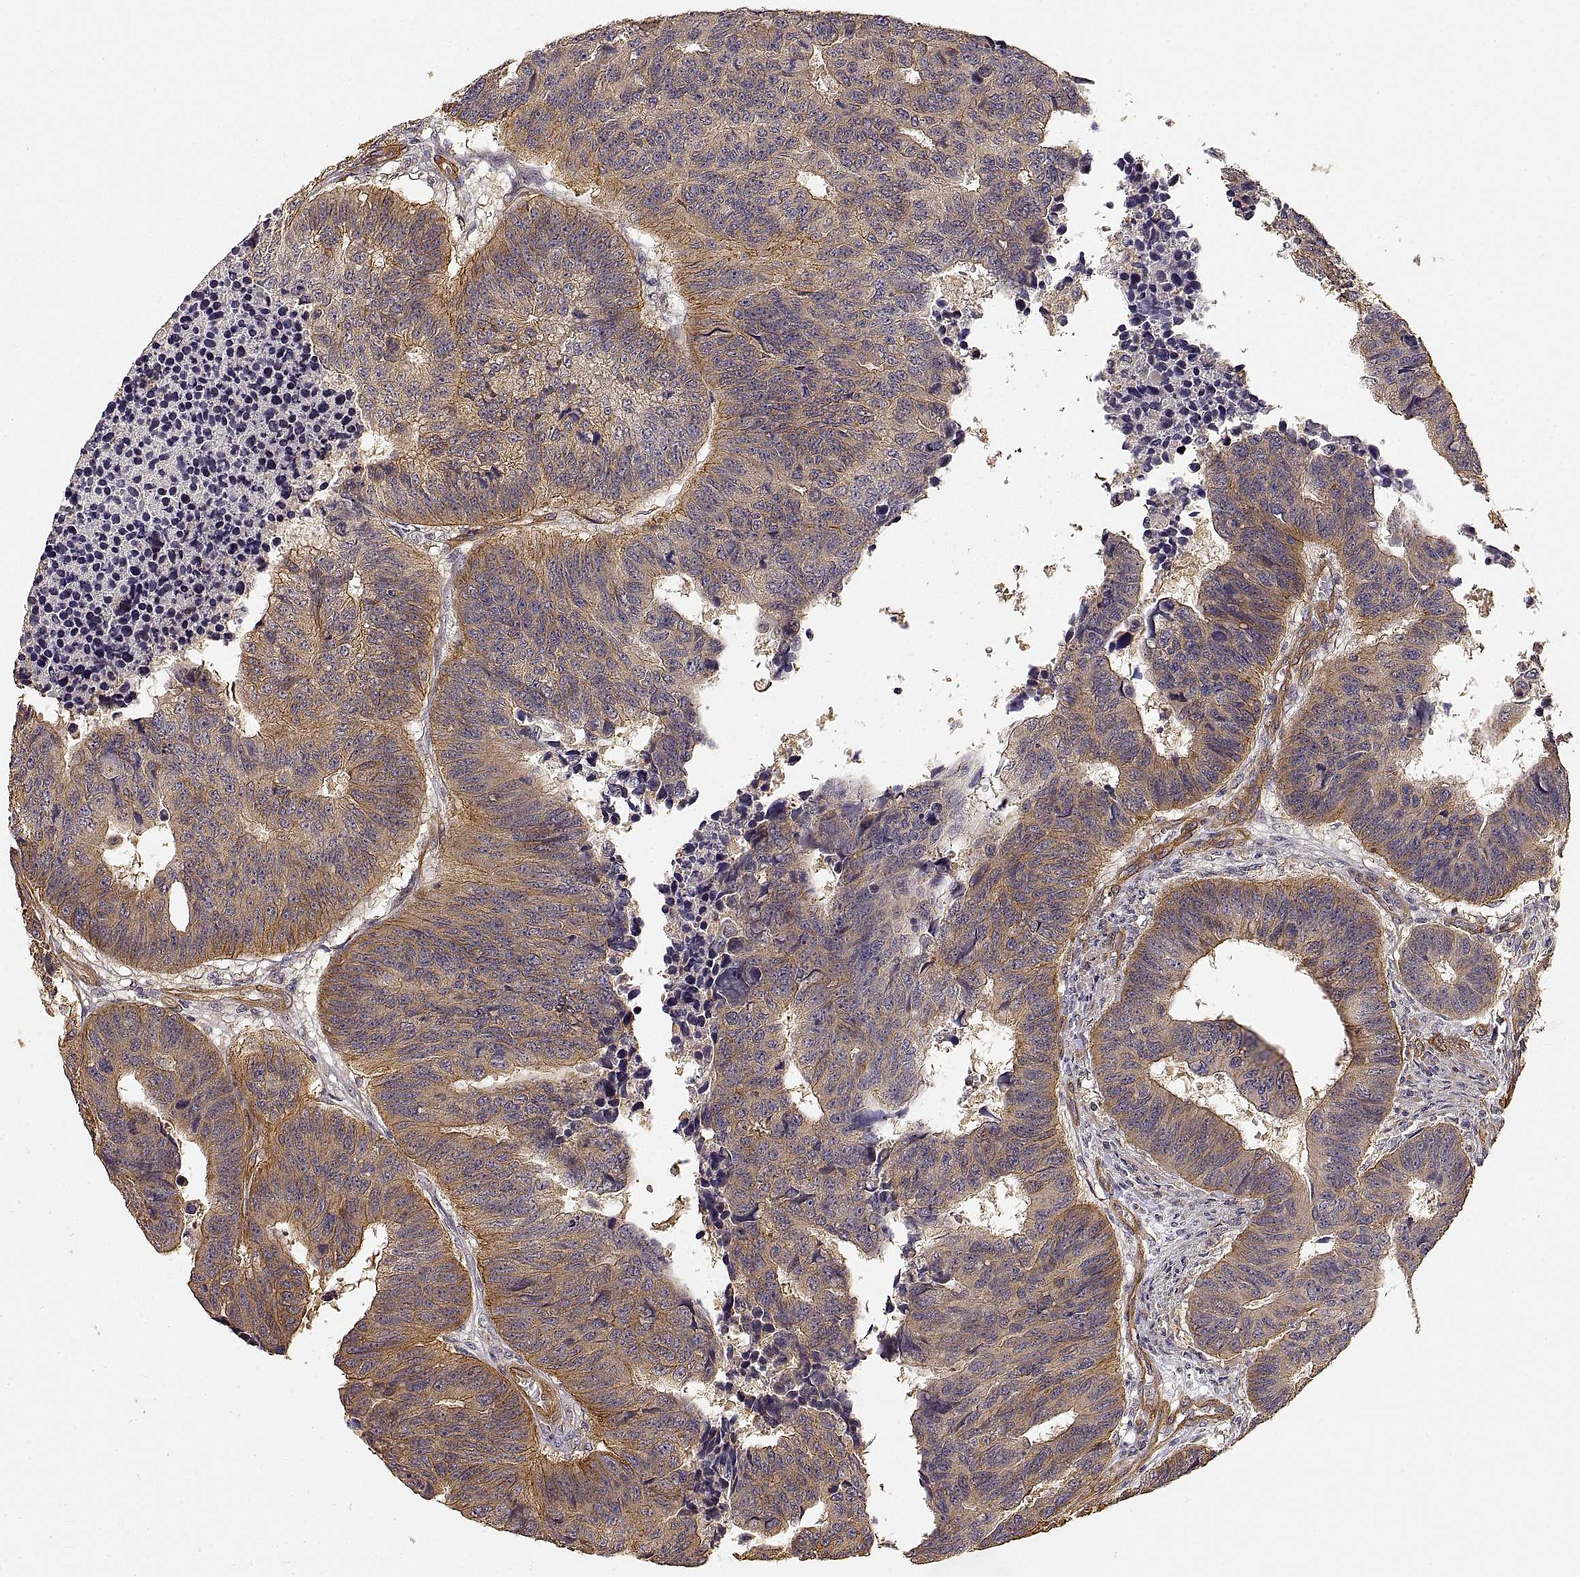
{"staining": {"intensity": "moderate", "quantity": "25%-75%", "location": "cytoplasmic/membranous"}, "tissue": "colorectal cancer", "cell_type": "Tumor cells", "image_type": "cancer", "snomed": [{"axis": "morphology", "description": "Adenocarcinoma, NOS"}, {"axis": "topography", "description": "Rectum"}], "caption": "A high-resolution image shows immunohistochemistry staining of colorectal cancer, which reveals moderate cytoplasmic/membranous positivity in approximately 25%-75% of tumor cells.", "gene": "LAMA4", "patient": {"sex": "female", "age": 85}}